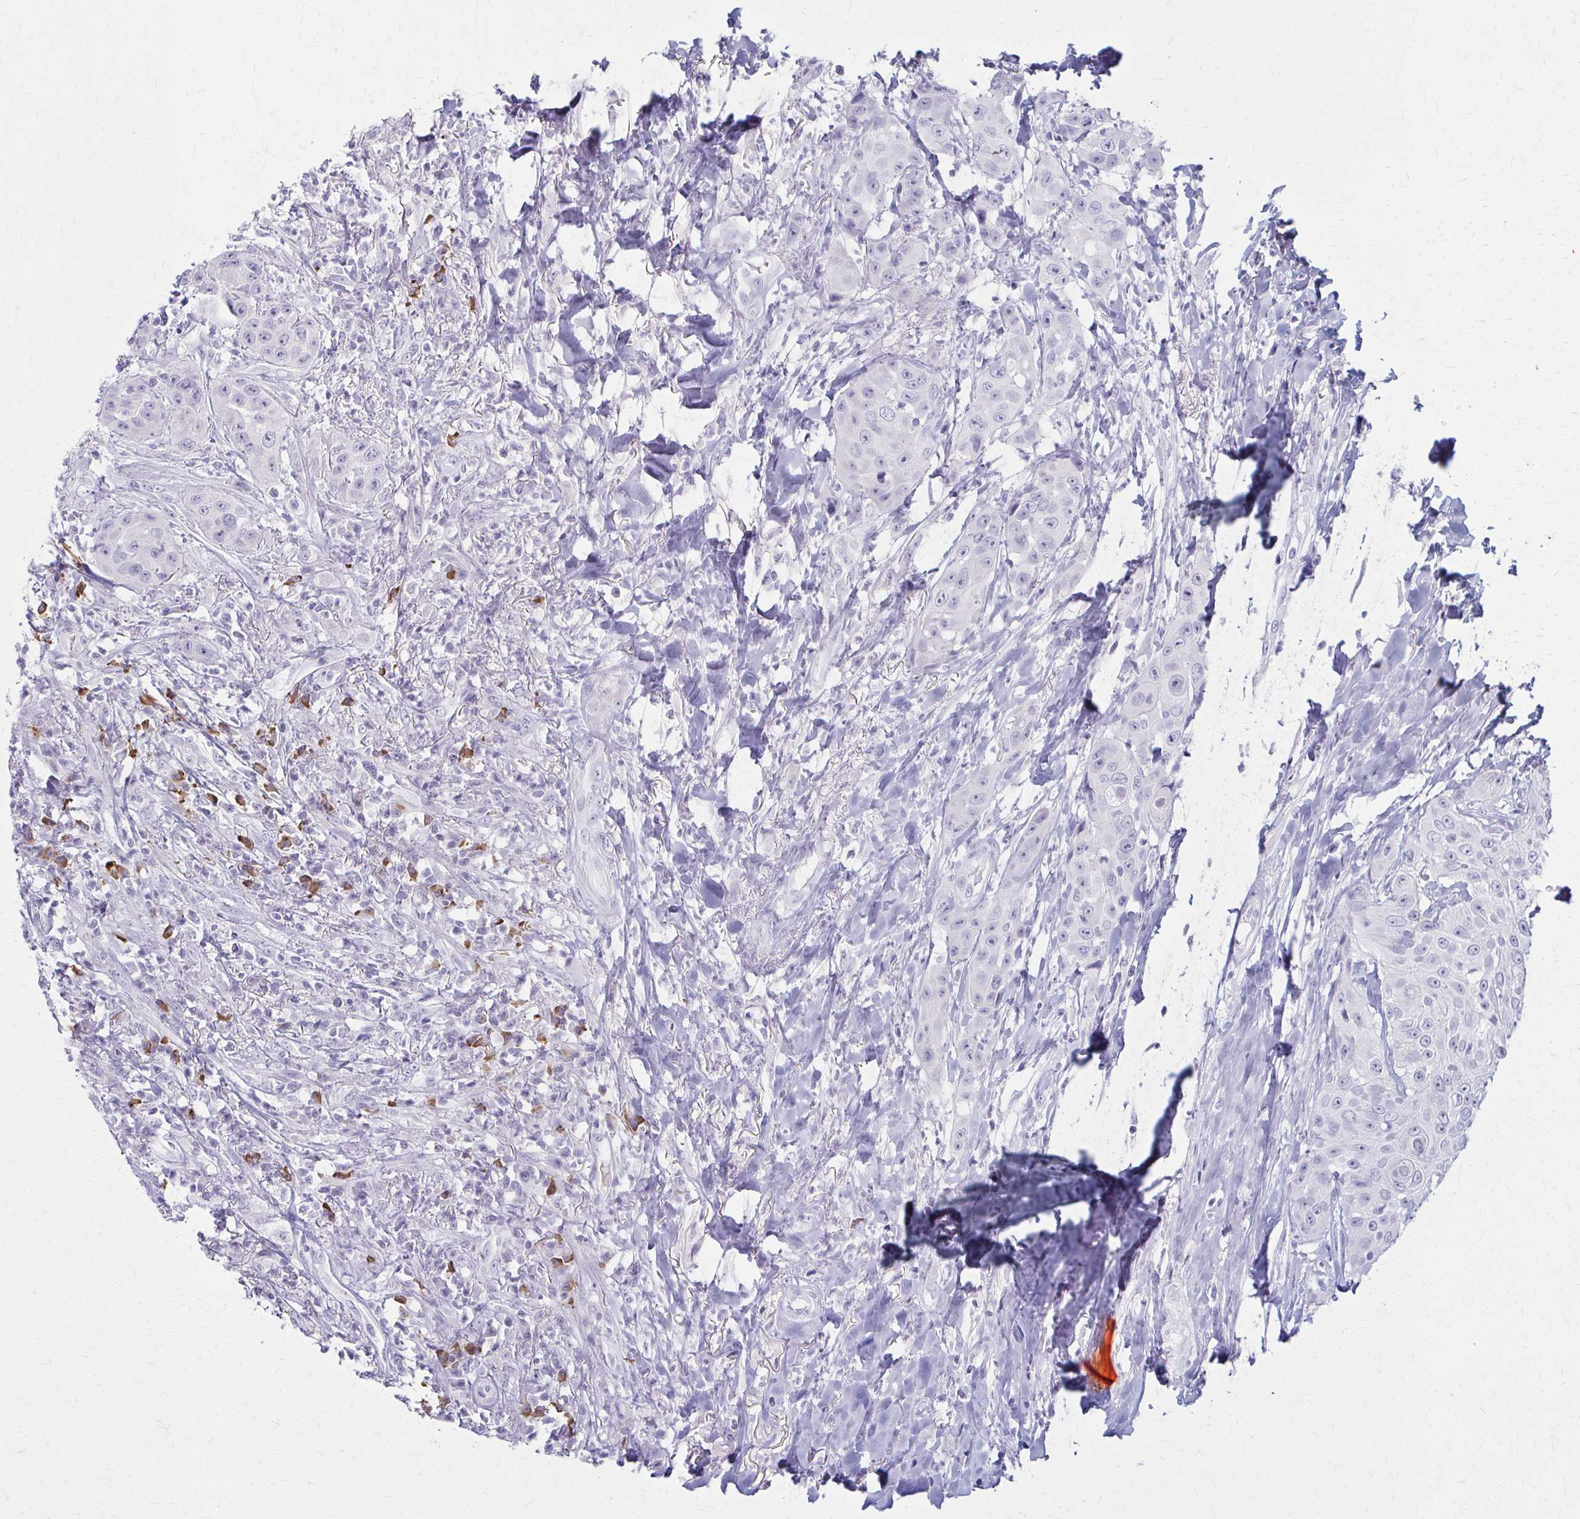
{"staining": {"intensity": "negative", "quantity": "none", "location": "none"}, "tissue": "head and neck cancer", "cell_type": "Tumor cells", "image_type": "cancer", "snomed": [{"axis": "morphology", "description": "Squamous cell carcinoma, NOS"}, {"axis": "topography", "description": "Head-Neck"}], "caption": "DAB immunohistochemical staining of squamous cell carcinoma (head and neck) displays no significant staining in tumor cells.", "gene": "LDLRAP1", "patient": {"sex": "male", "age": 83}}